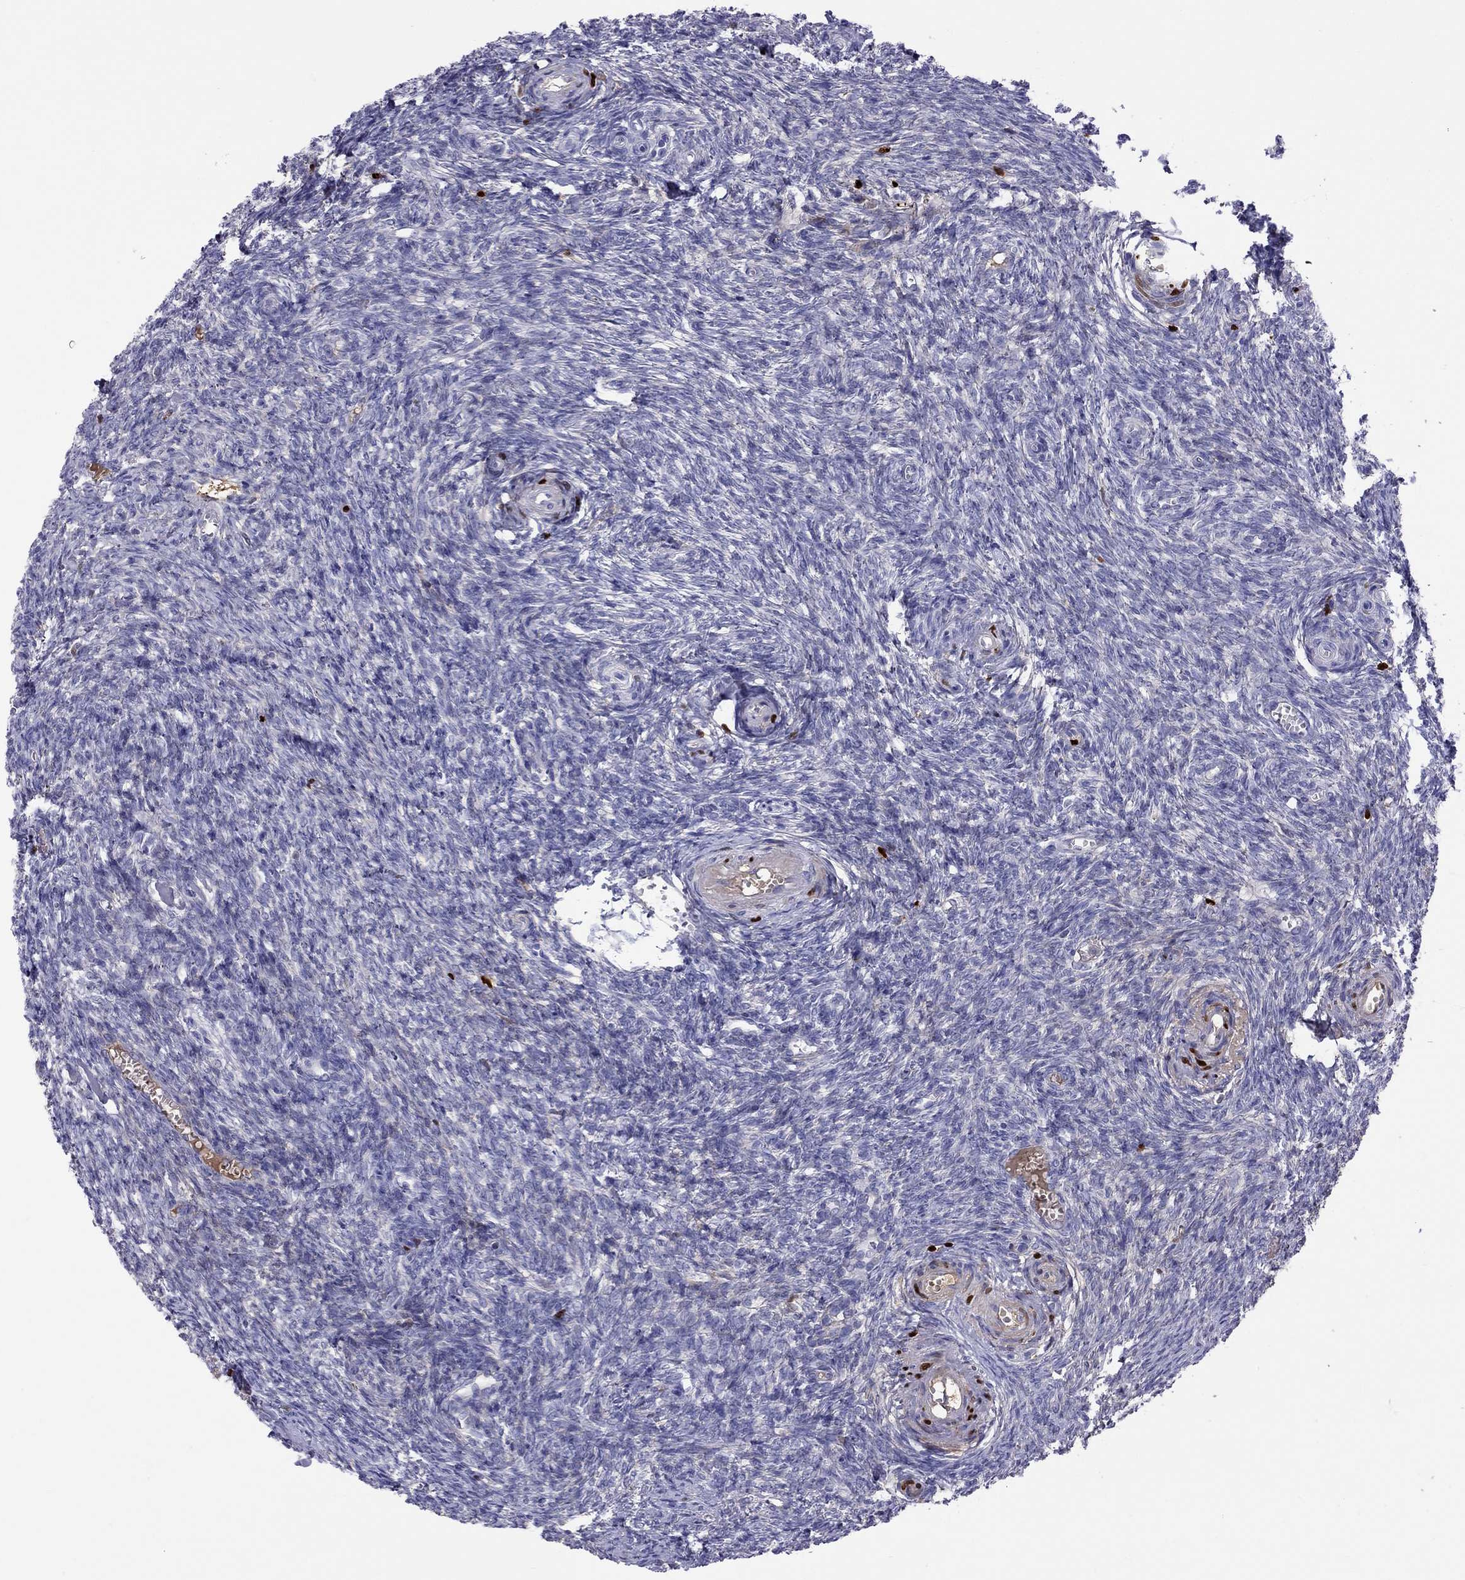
{"staining": {"intensity": "negative", "quantity": "none", "location": "none"}, "tissue": "ovary", "cell_type": "Ovarian stroma cells", "image_type": "normal", "snomed": [{"axis": "morphology", "description": "Normal tissue, NOS"}, {"axis": "topography", "description": "Ovary"}], "caption": "DAB (3,3'-diaminobenzidine) immunohistochemical staining of benign ovary shows no significant staining in ovarian stroma cells. Brightfield microscopy of immunohistochemistry (IHC) stained with DAB (3,3'-diaminobenzidine) (brown) and hematoxylin (blue), captured at high magnification.", "gene": "SERPINA3", "patient": {"sex": "female", "age": 43}}